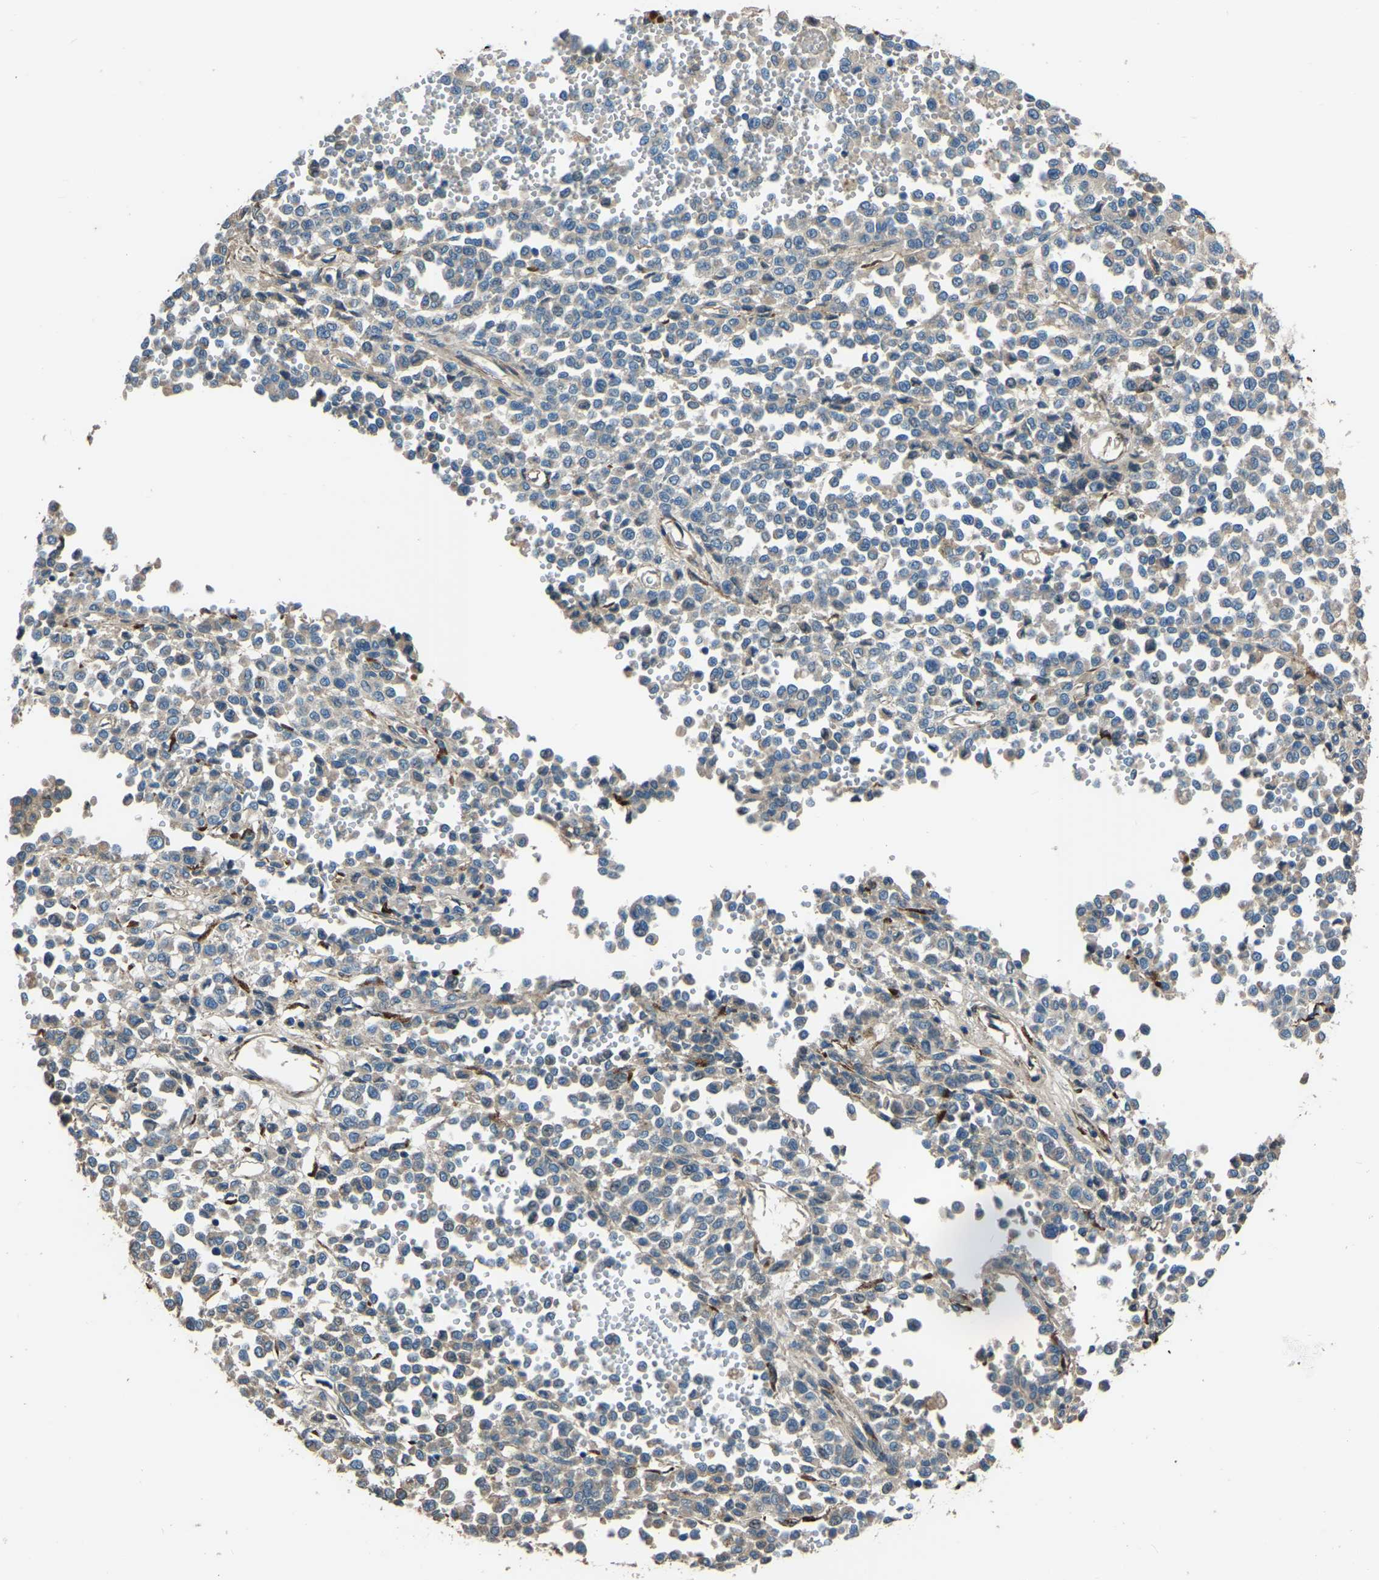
{"staining": {"intensity": "negative", "quantity": "none", "location": "none"}, "tissue": "melanoma", "cell_type": "Tumor cells", "image_type": "cancer", "snomed": [{"axis": "morphology", "description": "Malignant melanoma, Metastatic site"}, {"axis": "topography", "description": "Pancreas"}], "caption": "Tumor cells are negative for brown protein staining in malignant melanoma (metastatic site).", "gene": "COL3A1", "patient": {"sex": "female", "age": 30}}